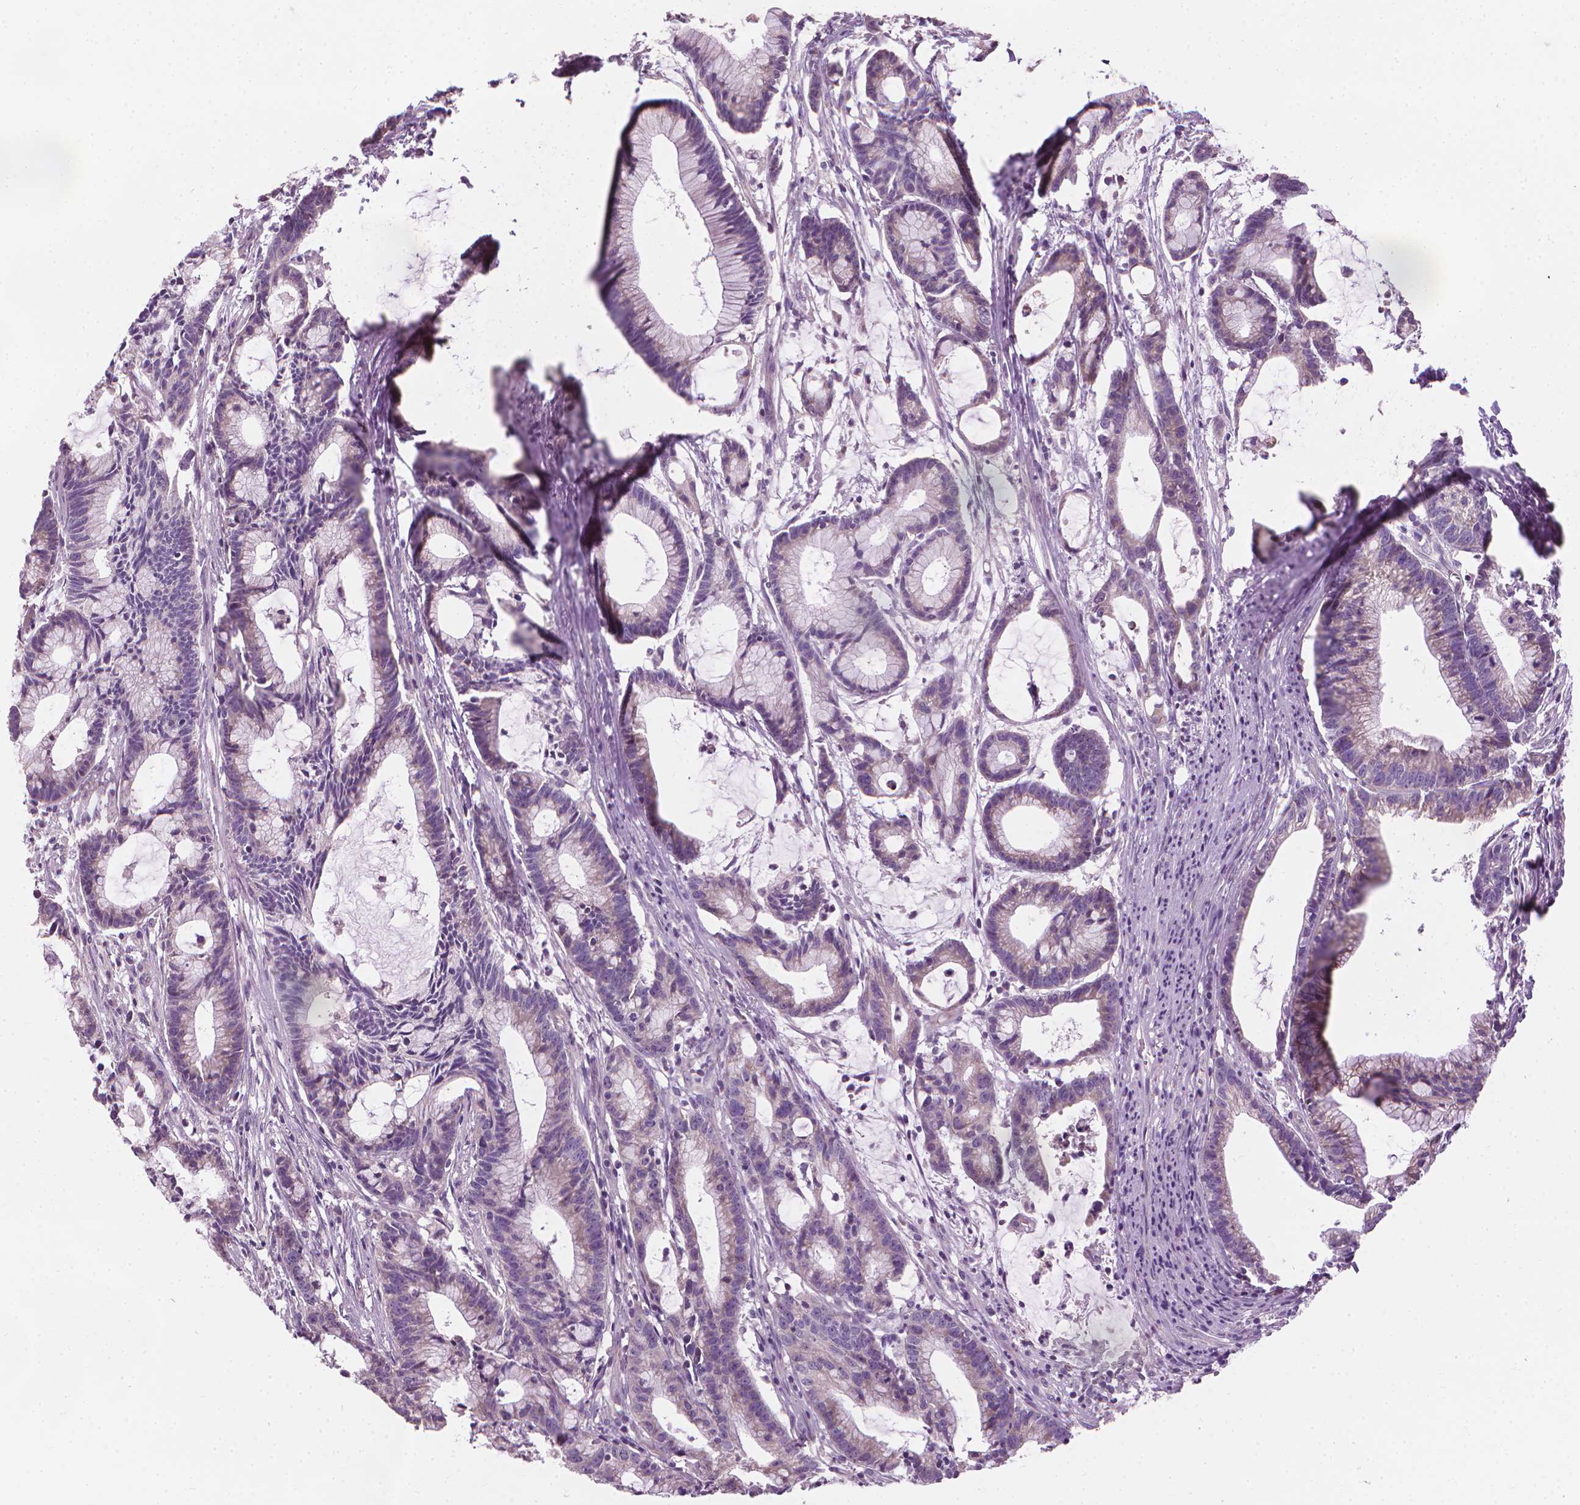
{"staining": {"intensity": "weak", "quantity": "<25%", "location": "cytoplasmic/membranous"}, "tissue": "colorectal cancer", "cell_type": "Tumor cells", "image_type": "cancer", "snomed": [{"axis": "morphology", "description": "Adenocarcinoma, NOS"}, {"axis": "topography", "description": "Colon"}], "caption": "Colorectal cancer (adenocarcinoma) stained for a protein using IHC exhibits no positivity tumor cells.", "gene": "CFAP126", "patient": {"sex": "female", "age": 78}}